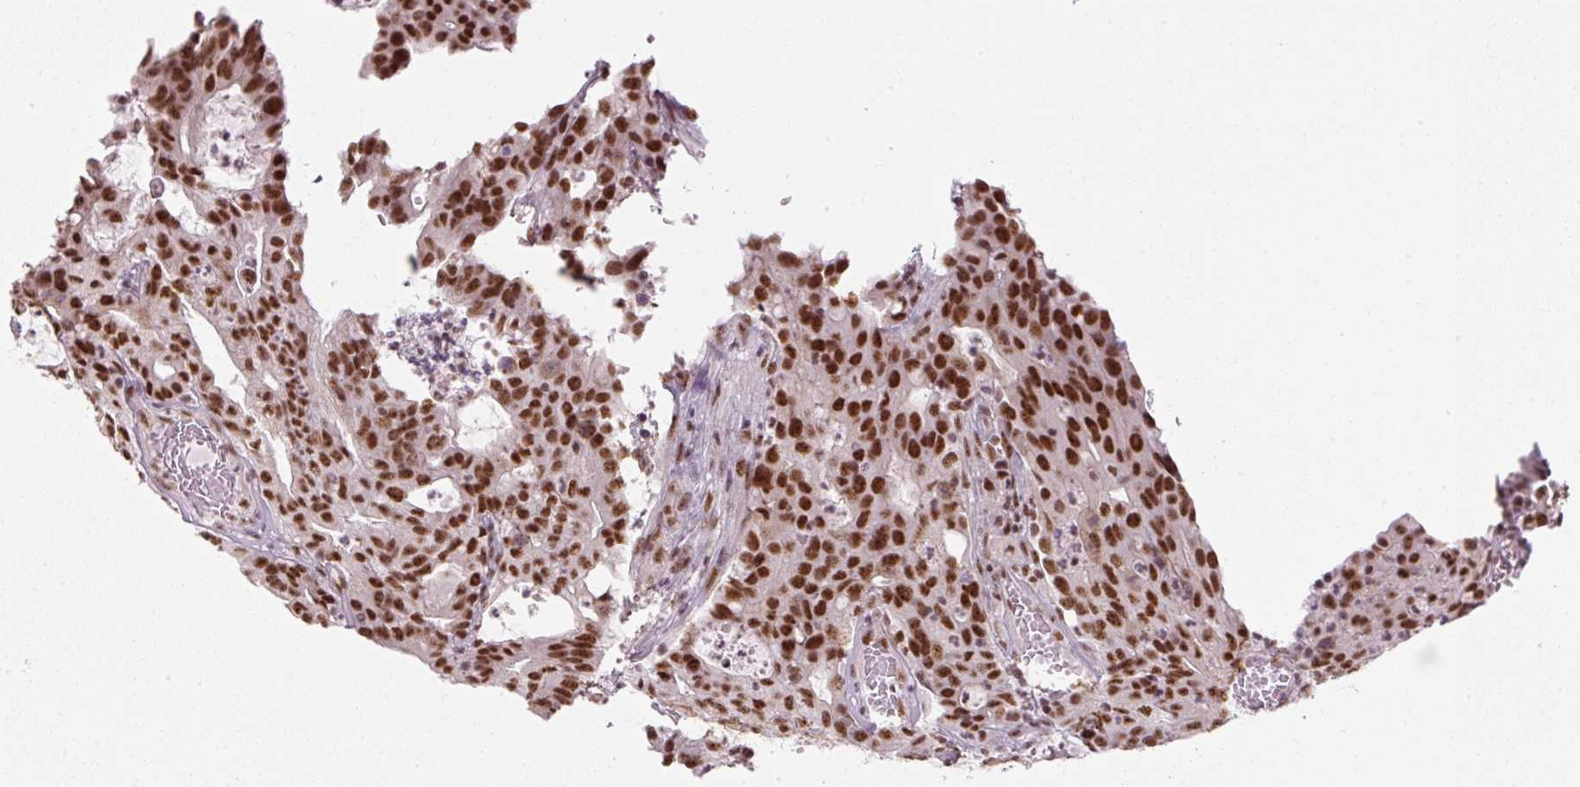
{"staining": {"intensity": "strong", "quantity": ">75%", "location": "nuclear"}, "tissue": "colorectal cancer", "cell_type": "Tumor cells", "image_type": "cancer", "snomed": [{"axis": "morphology", "description": "Adenocarcinoma, NOS"}, {"axis": "topography", "description": "Colon"}], "caption": "Colorectal cancer stained with a protein marker shows strong staining in tumor cells.", "gene": "U2AF2", "patient": {"sex": "male", "age": 83}}